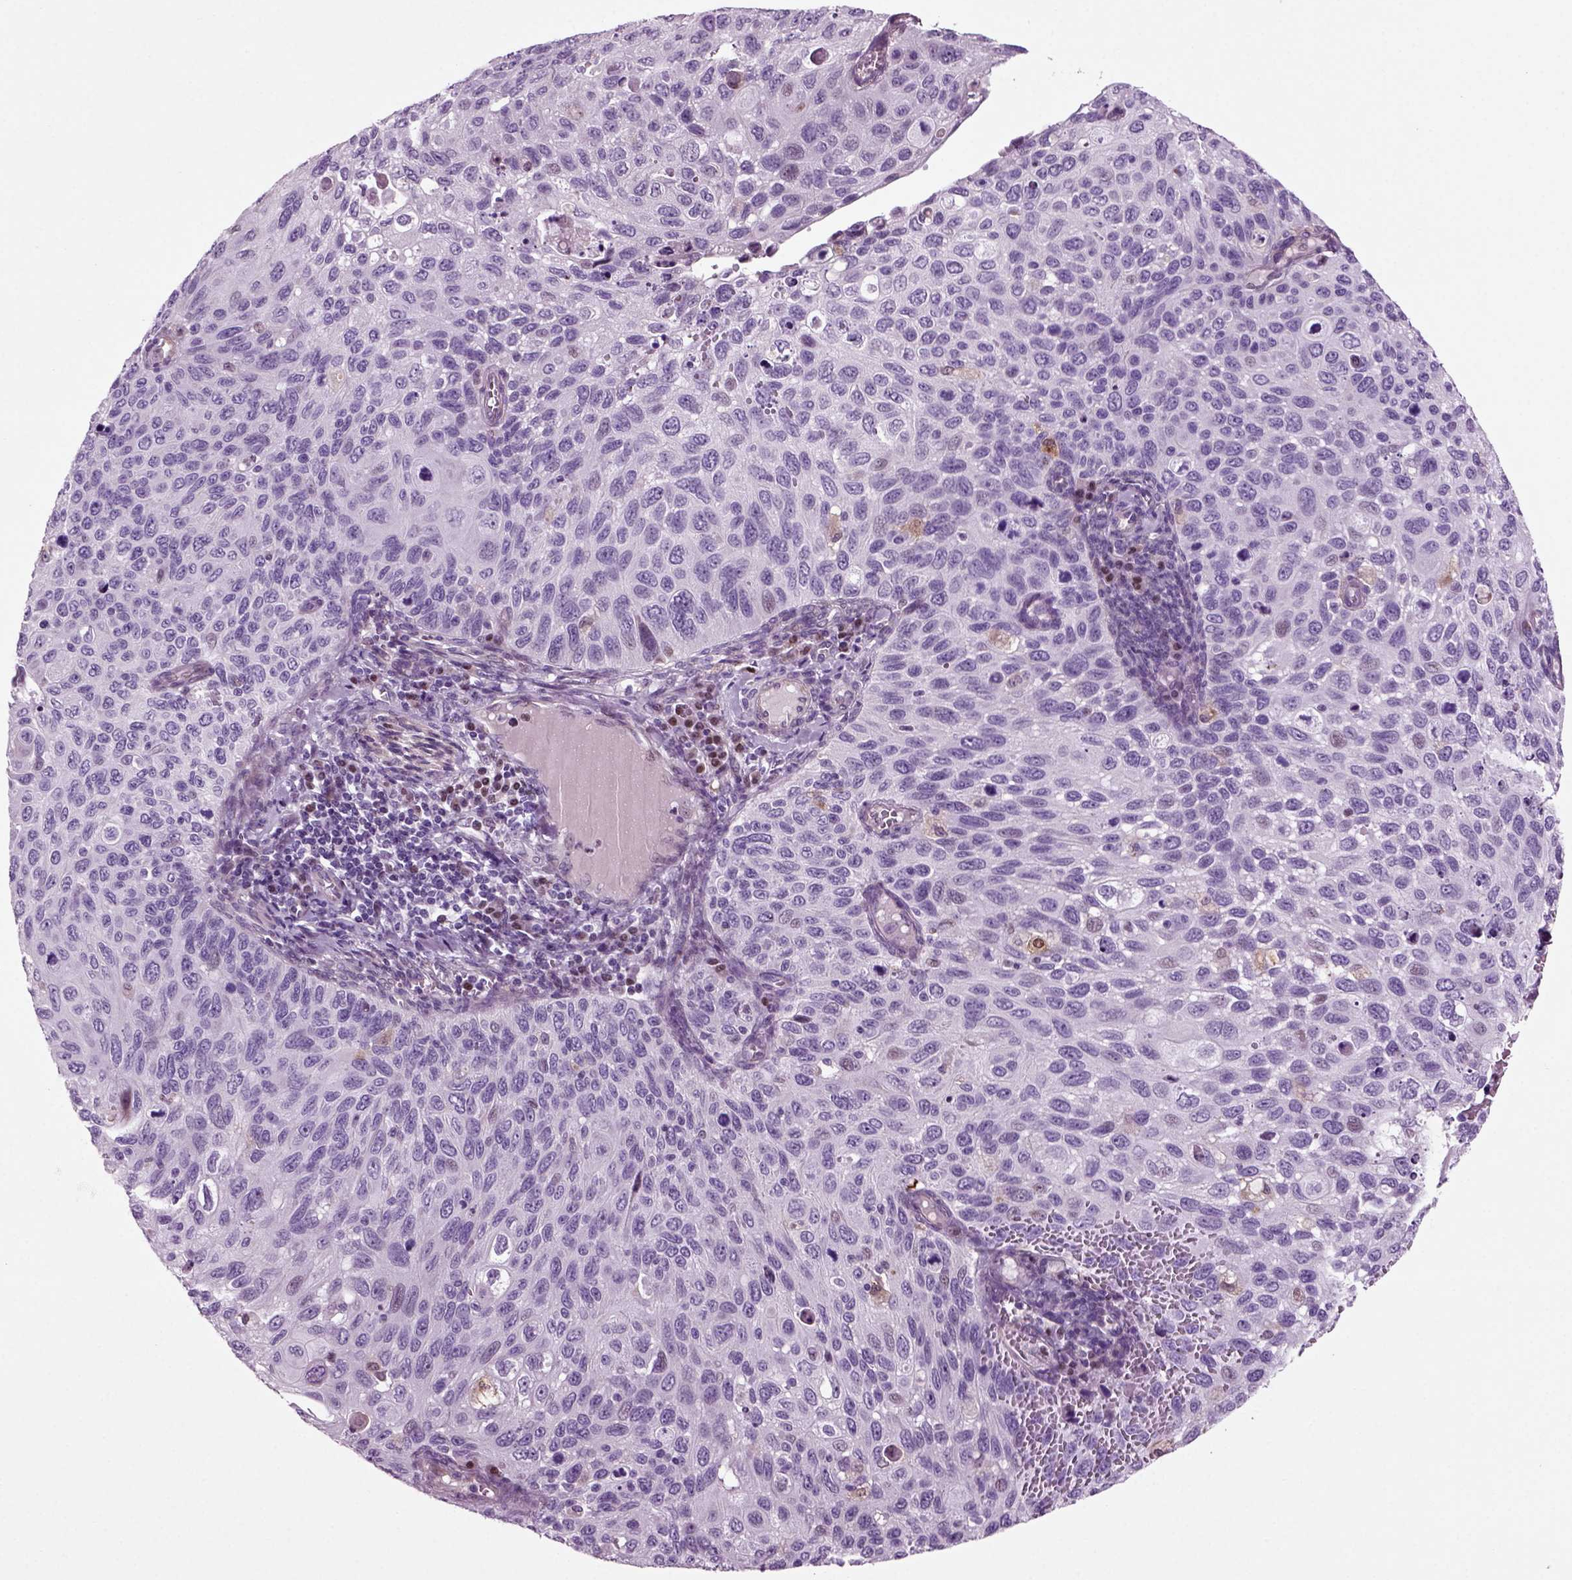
{"staining": {"intensity": "negative", "quantity": "none", "location": "none"}, "tissue": "cervical cancer", "cell_type": "Tumor cells", "image_type": "cancer", "snomed": [{"axis": "morphology", "description": "Squamous cell carcinoma, NOS"}, {"axis": "topography", "description": "Cervix"}], "caption": "DAB (3,3'-diaminobenzidine) immunohistochemical staining of cervical squamous cell carcinoma shows no significant positivity in tumor cells.", "gene": "ARID3A", "patient": {"sex": "female", "age": 70}}